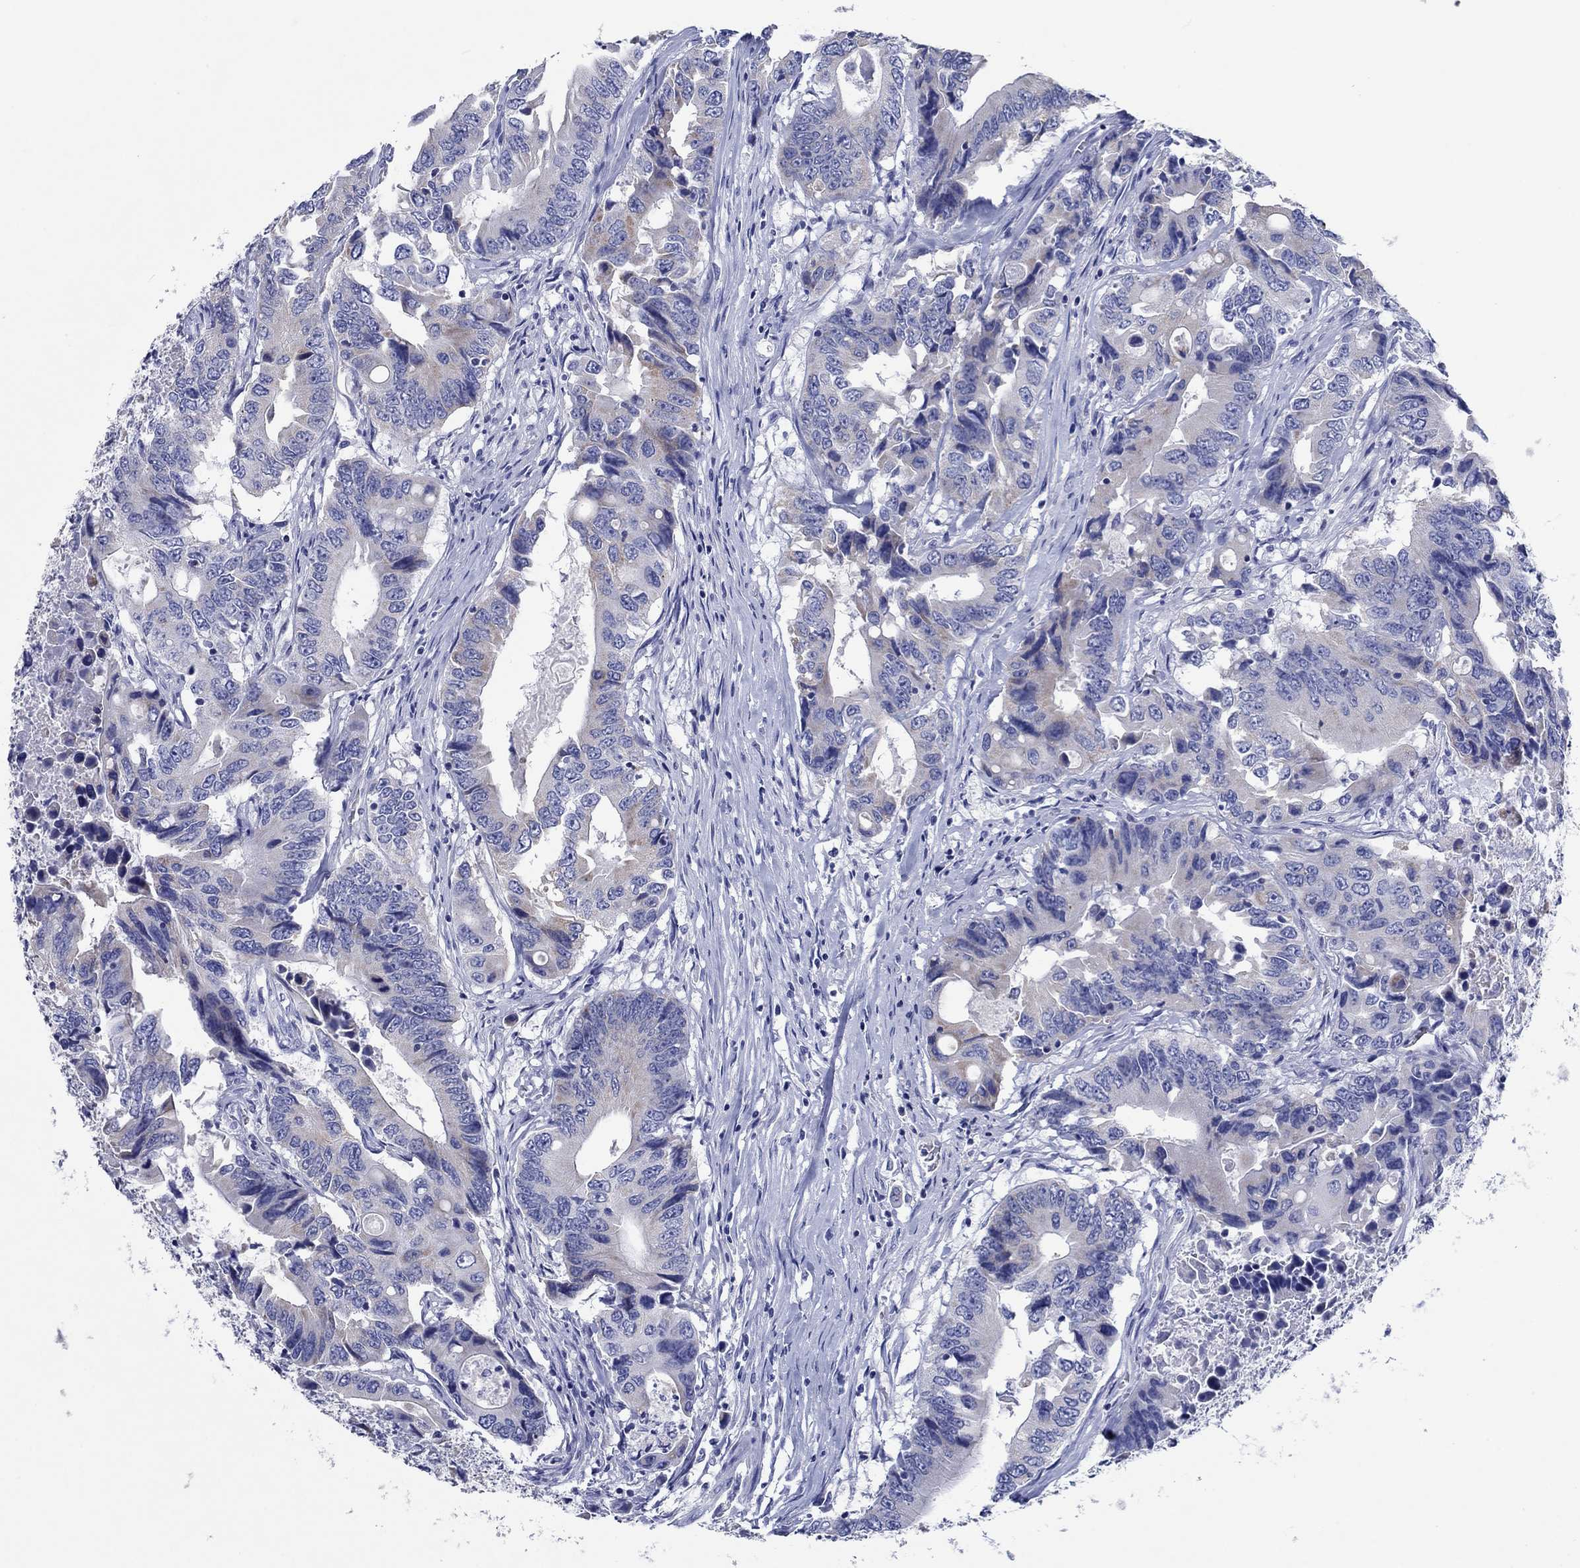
{"staining": {"intensity": "weak", "quantity": "<25%", "location": "cytoplasmic/membranous"}, "tissue": "colorectal cancer", "cell_type": "Tumor cells", "image_type": "cancer", "snomed": [{"axis": "morphology", "description": "Adenocarcinoma, NOS"}, {"axis": "topography", "description": "Colon"}], "caption": "This is an immunohistochemistry histopathology image of human adenocarcinoma (colorectal). There is no staining in tumor cells.", "gene": "HCRT", "patient": {"sex": "female", "age": 90}}